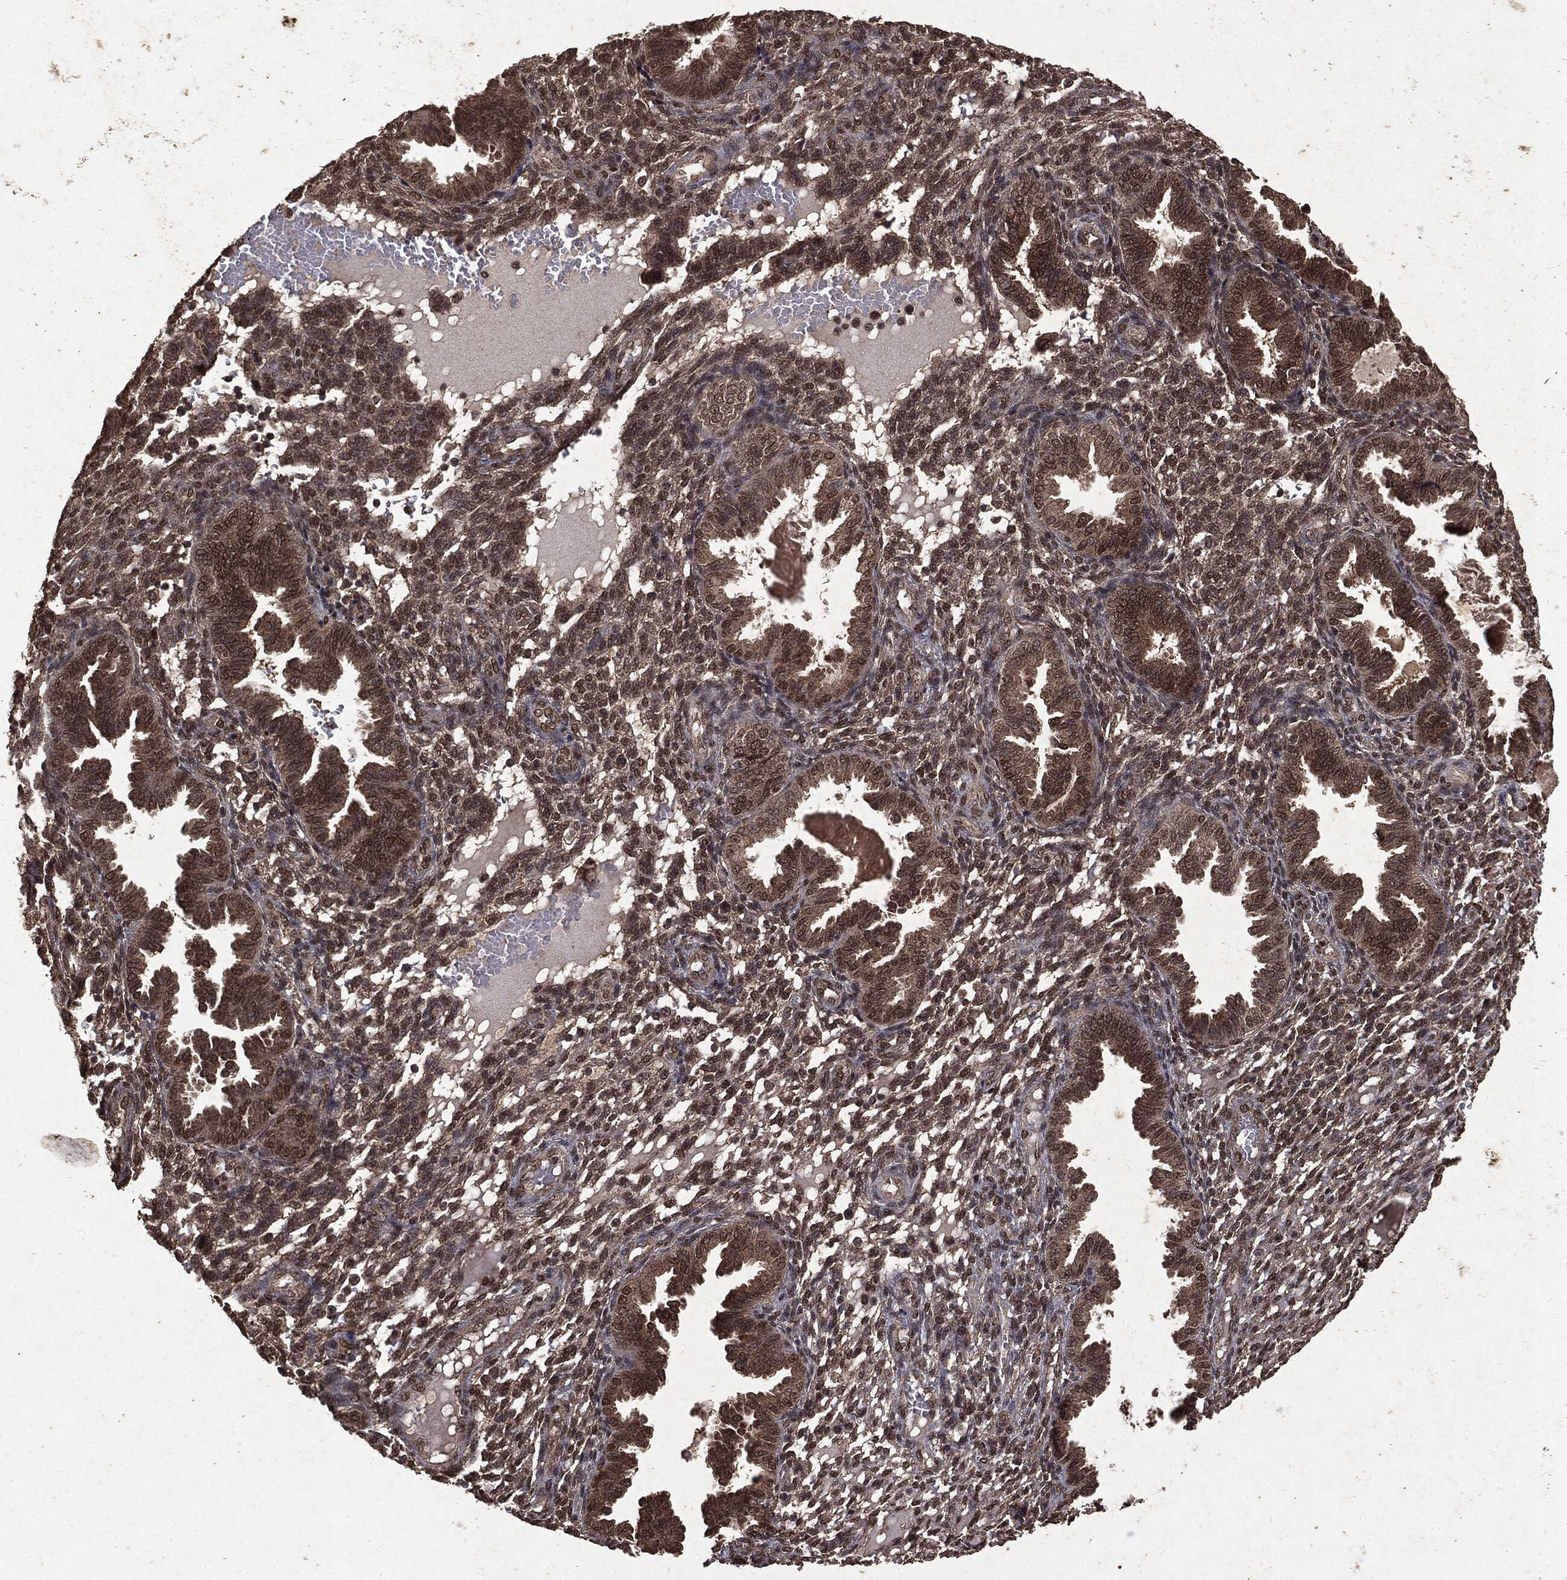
{"staining": {"intensity": "moderate", "quantity": ">75%", "location": "nuclear"}, "tissue": "endometrium", "cell_type": "Cells in endometrial stroma", "image_type": "normal", "snomed": [{"axis": "morphology", "description": "Normal tissue, NOS"}, {"axis": "topography", "description": "Endometrium"}], "caption": "A brown stain labels moderate nuclear expression of a protein in cells in endometrial stroma of unremarkable human endometrium. (Brightfield microscopy of DAB IHC at high magnification).", "gene": "PEBP1", "patient": {"sex": "female", "age": 42}}